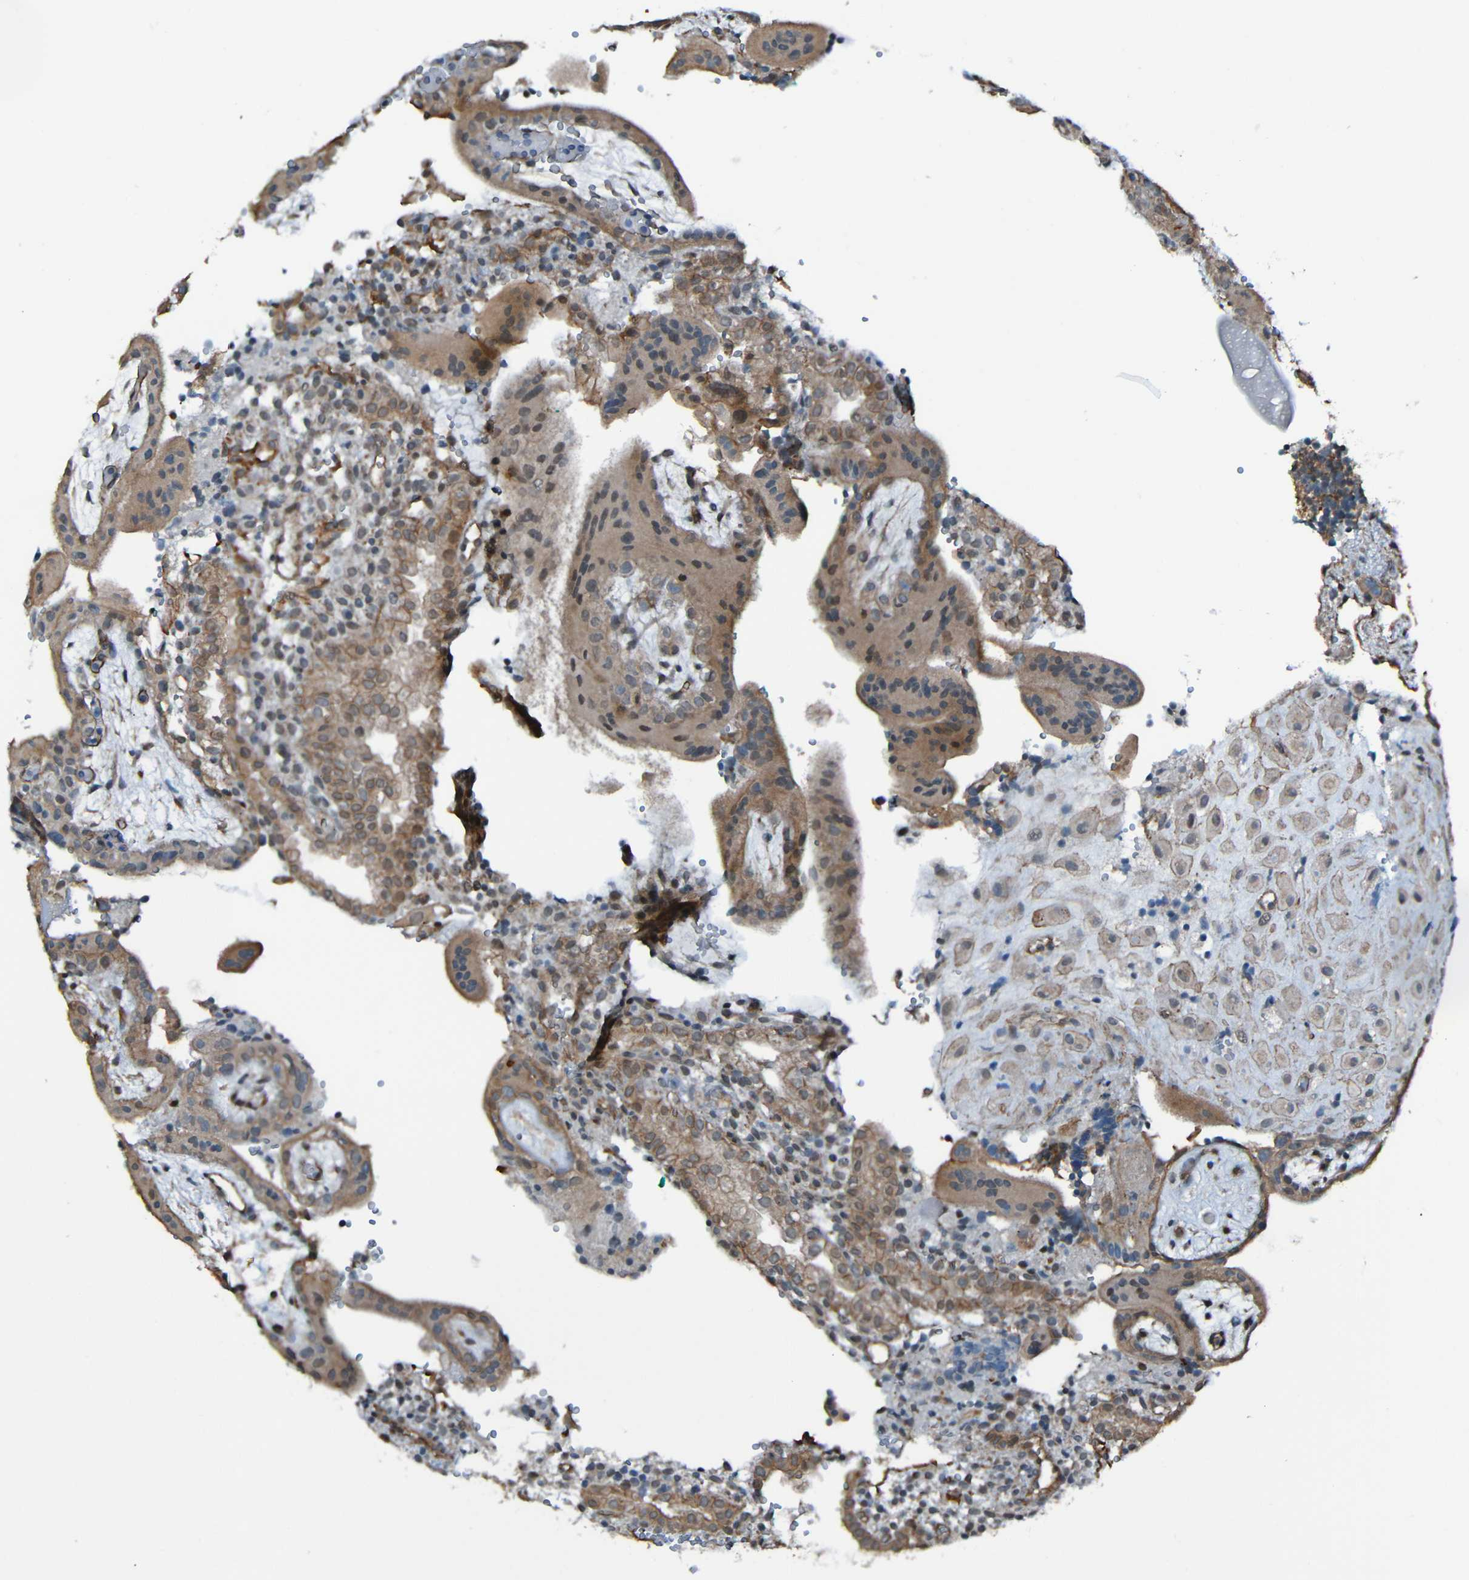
{"staining": {"intensity": "moderate", "quantity": ">75%", "location": "cytoplasmic/membranous"}, "tissue": "placenta", "cell_type": "Decidual cells", "image_type": "normal", "snomed": [{"axis": "morphology", "description": "Normal tissue, NOS"}, {"axis": "topography", "description": "Placenta"}], "caption": "Immunohistochemical staining of unremarkable placenta reveals >75% levels of moderate cytoplasmic/membranous protein expression in about >75% of decidual cells. The protein is shown in brown color, while the nuclei are stained blue.", "gene": "LGR5", "patient": {"sex": "female", "age": 18}}